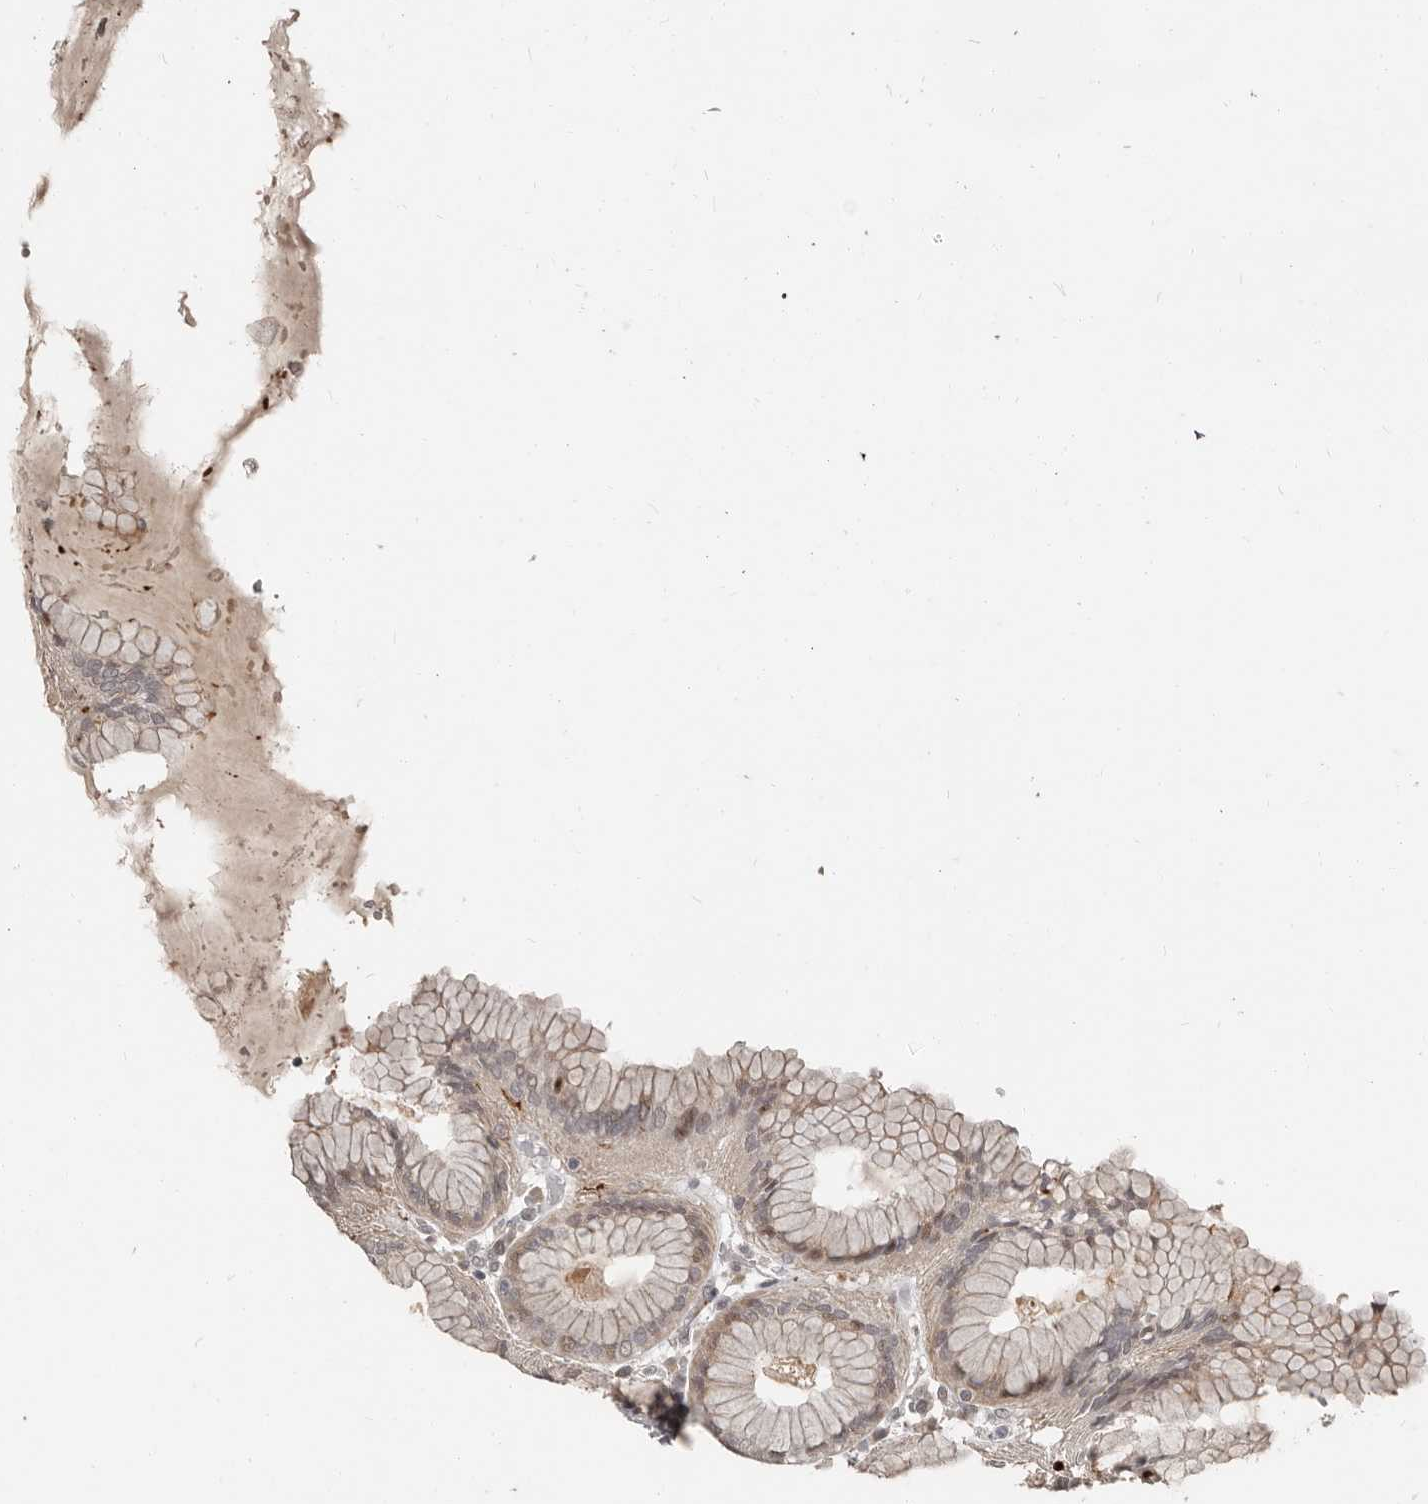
{"staining": {"intensity": "weak", "quantity": "<25%", "location": "cytoplasmic/membranous"}, "tissue": "stomach", "cell_type": "Glandular cells", "image_type": "normal", "snomed": [{"axis": "morphology", "description": "Normal tissue, NOS"}, {"axis": "topography", "description": "Stomach"}, {"axis": "topography", "description": "Stomach, lower"}], "caption": "Immunohistochemistry (IHC) micrograph of benign stomach: human stomach stained with DAB shows no significant protein positivity in glandular cells. (IHC, brightfield microscopy, high magnification).", "gene": "APOL6", "patient": {"sex": "female", "age": 56}}